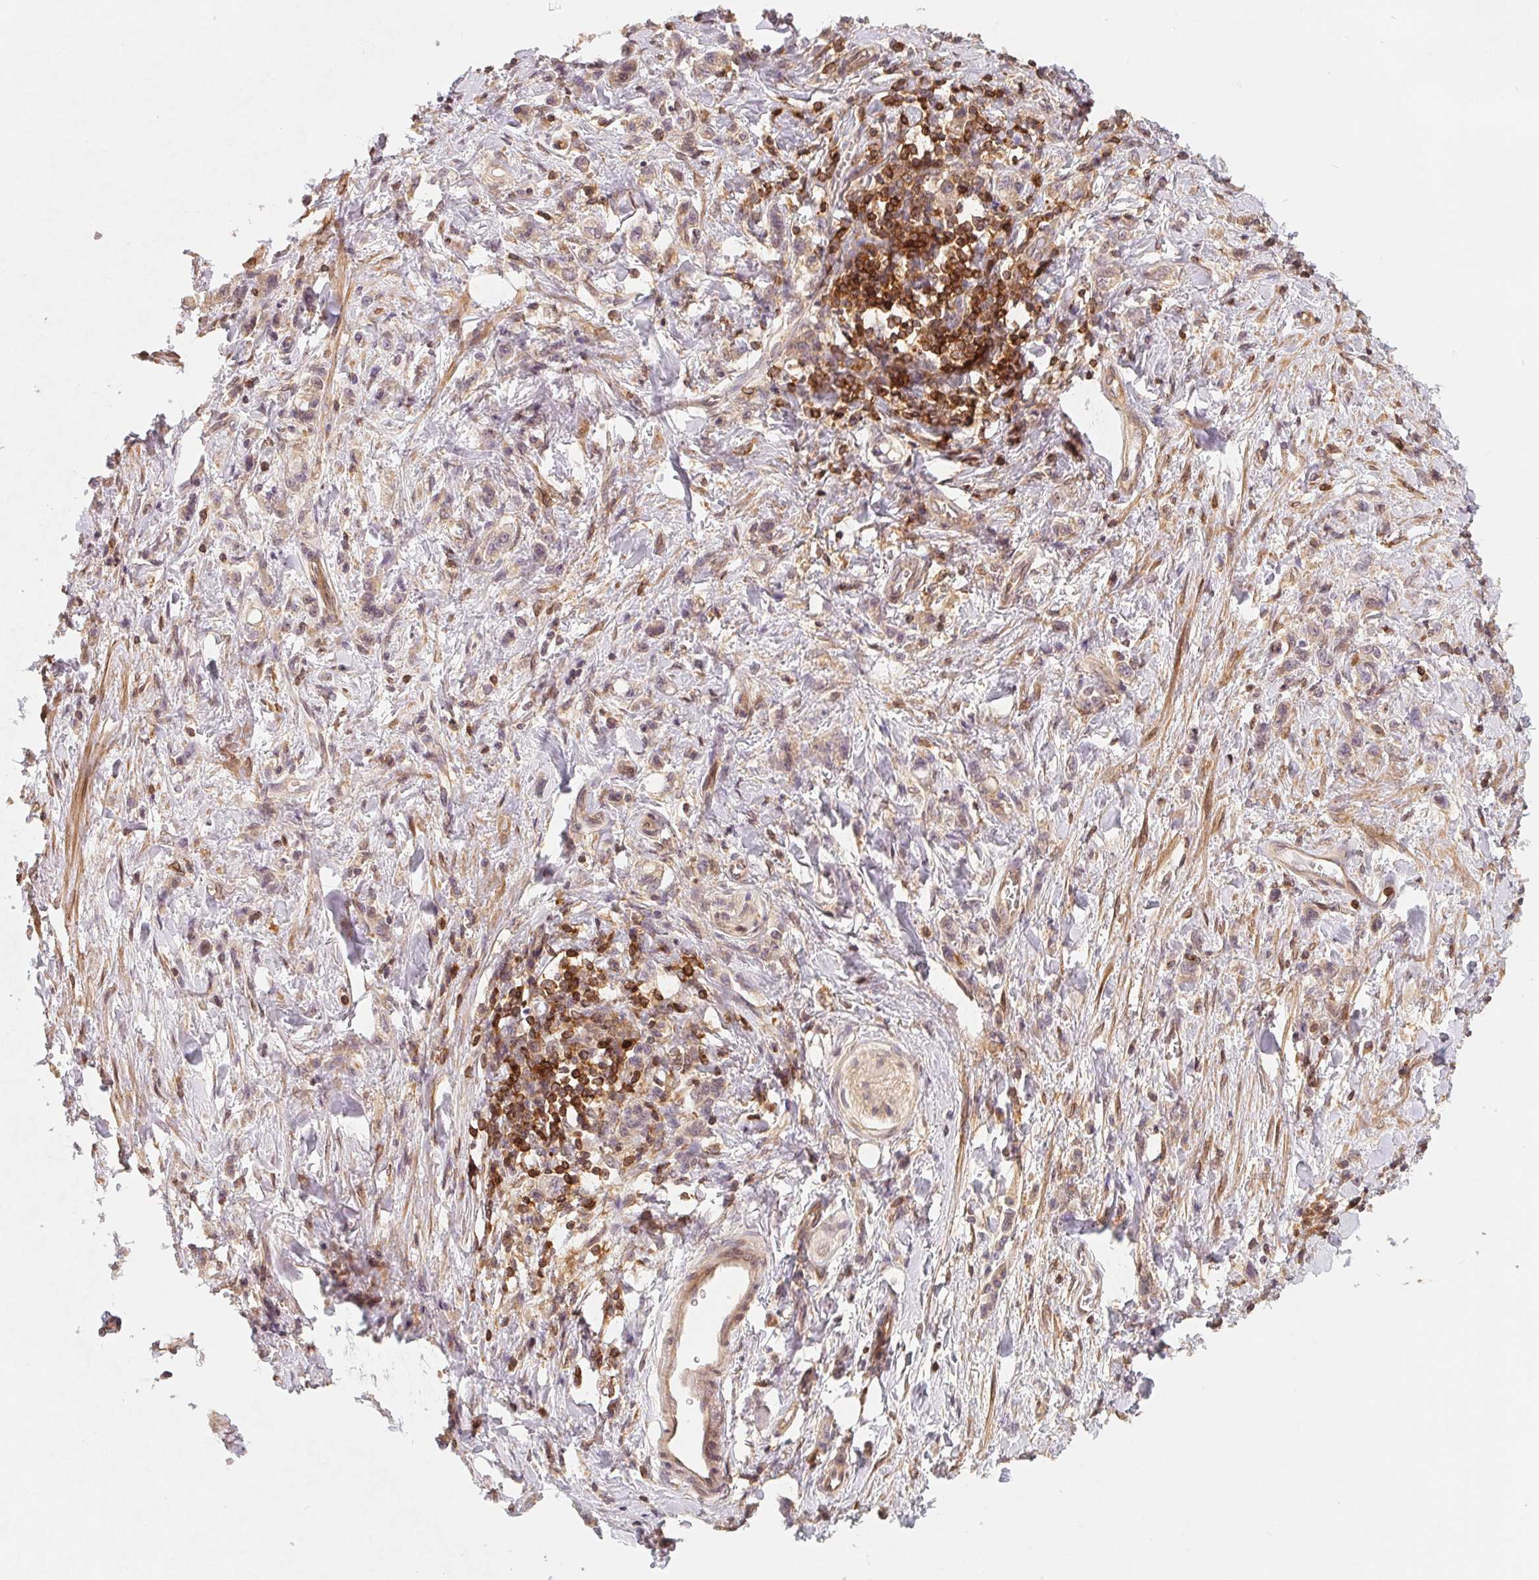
{"staining": {"intensity": "weak", "quantity": "25%-75%", "location": "cytoplasmic/membranous"}, "tissue": "stomach cancer", "cell_type": "Tumor cells", "image_type": "cancer", "snomed": [{"axis": "morphology", "description": "Adenocarcinoma, NOS"}, {"axis": "topography", "description": "Stomach"}], "caption": "Immunohistochemical staining of stomach cancer (adenocarcinoma) exhibits low levels of weak cytoplasmic/membranous protein positivity in about 25%-75% of tumor cells.", "gene": "ANKRD13A", "patient": {"sex": "male", "age": 77}}